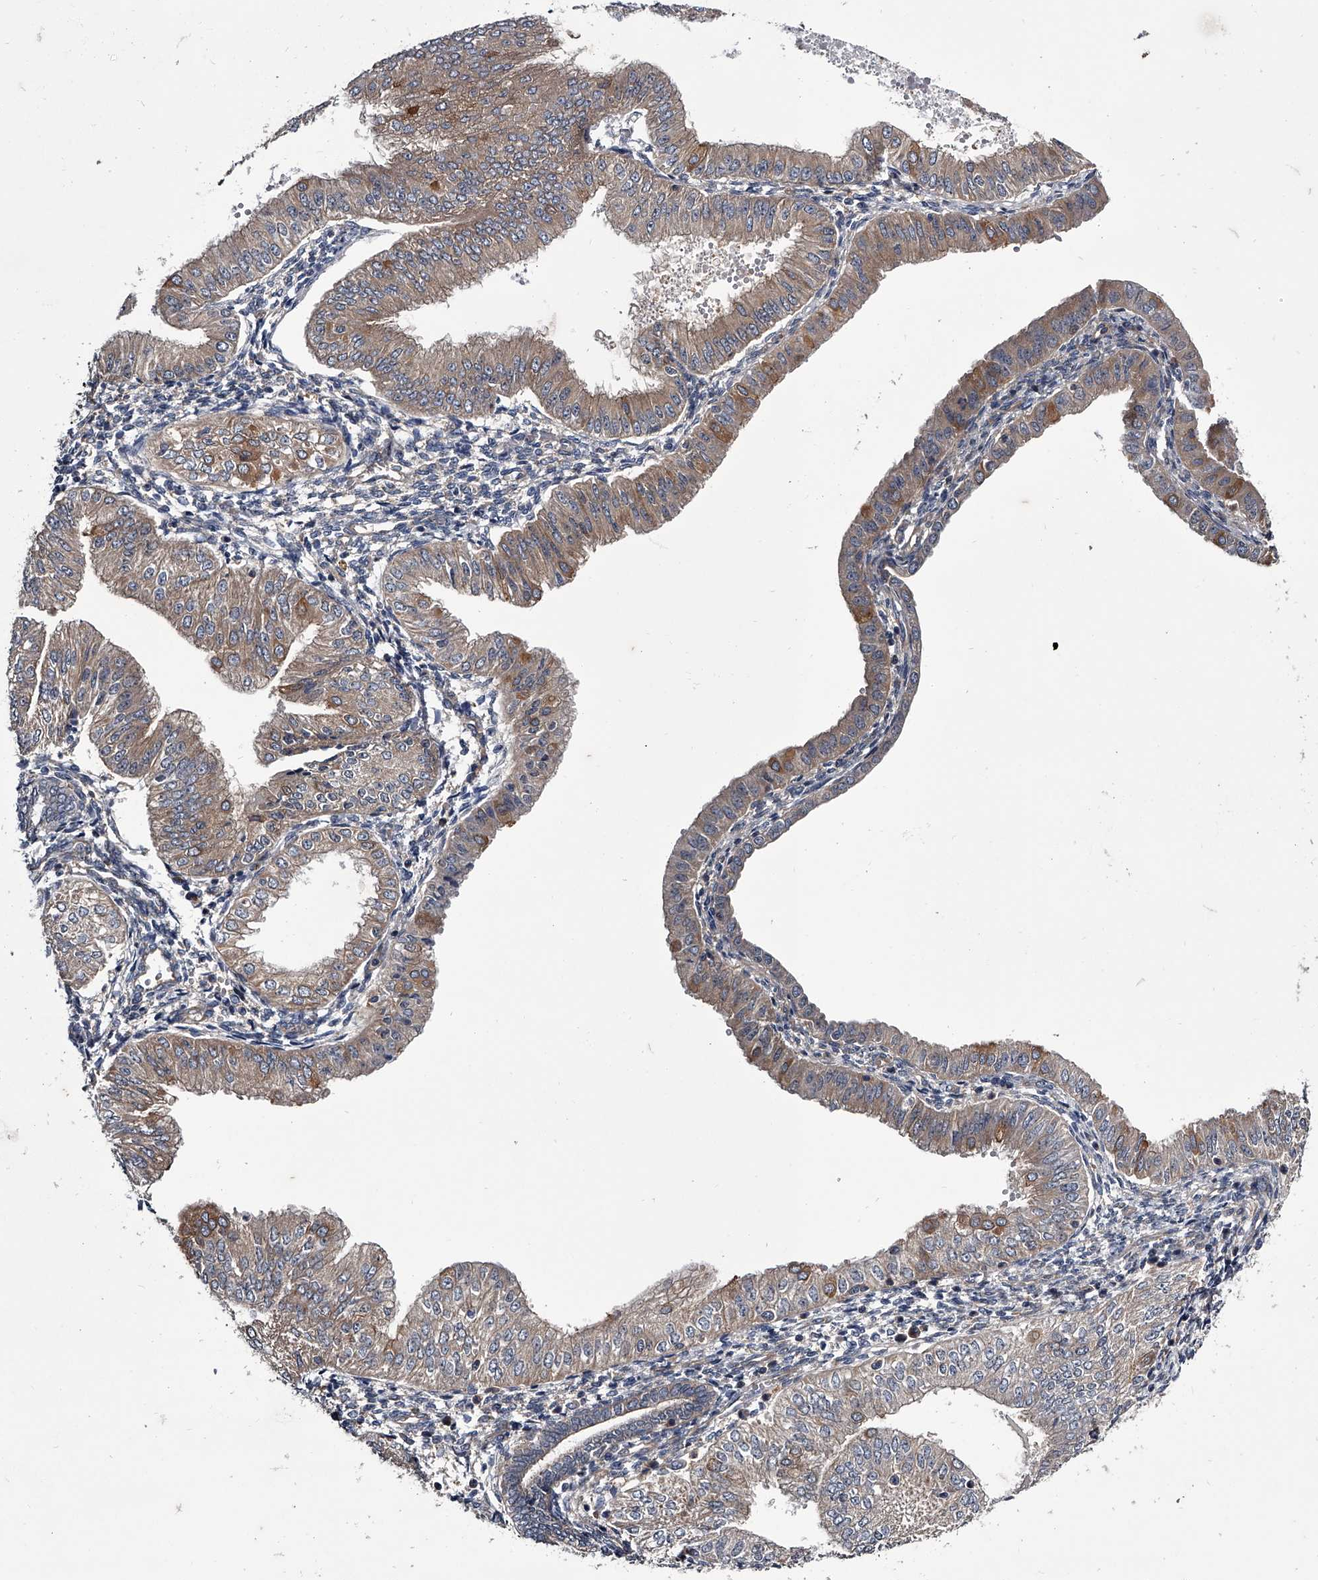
{"staining": {"intensity": "moderate", "quantity": "<25%", "location": "cytoplasmic/membranous"}, "tissue": "endometrial cancer", "cell_type": "Tumor cells", "image_type": "cancer", "snomed": [{"axis": "morphology", "description": "Normal tissue, NOS"}, {"axis": "morphology", "description": "Adenocarcinoma, NOS"}, {"axis": "topography", "description": "Endometrium"}], "caption": "Immunohistochemistry of endometrial cancer displays low levels of moderate cytoplasmic/membranous expression in approximately <25% of tumor cells. (DAB = brown stain, brightfield microscopy at high magnification).", "gene": "GAPVD1", "patient": {"sex": "female", "age": 53}}